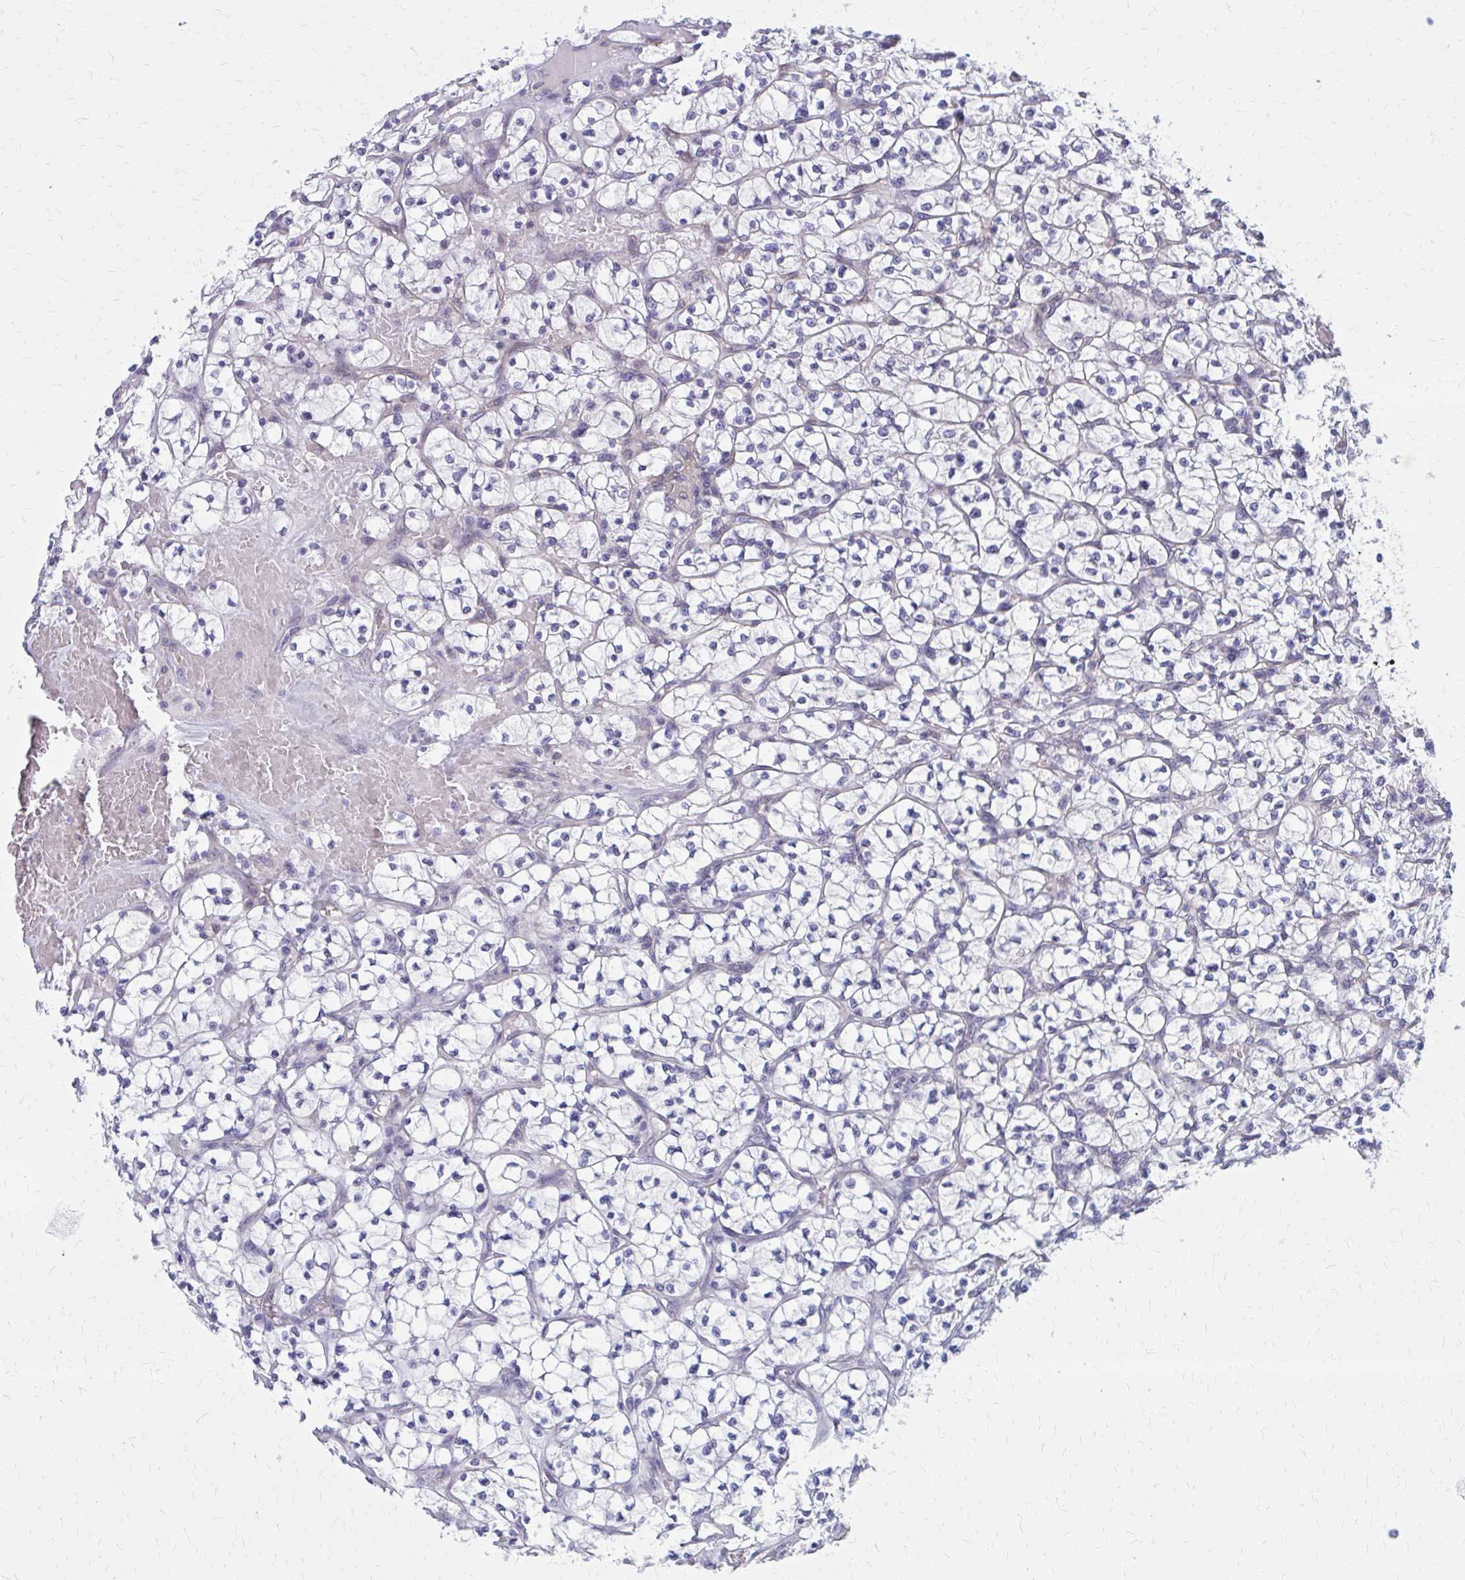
{"staining": {"intensity": "negative", "quantity": "none", "location": "none"}, "tissue": "renal cancer", "cell_type": "Tumor cells", "image_type": "cancer", "snomed": [{"axis": "morphology", "description": "Adenocarcinoma, NOS"}, {"axis": "topography", "description": "Kidney"}], "caption": "The IHC histopathology image has no significant positivity in tumor cells of renal cancer tissue.", "gene": "CLIC2", "patient": {"sex": "female", "age": 64}}